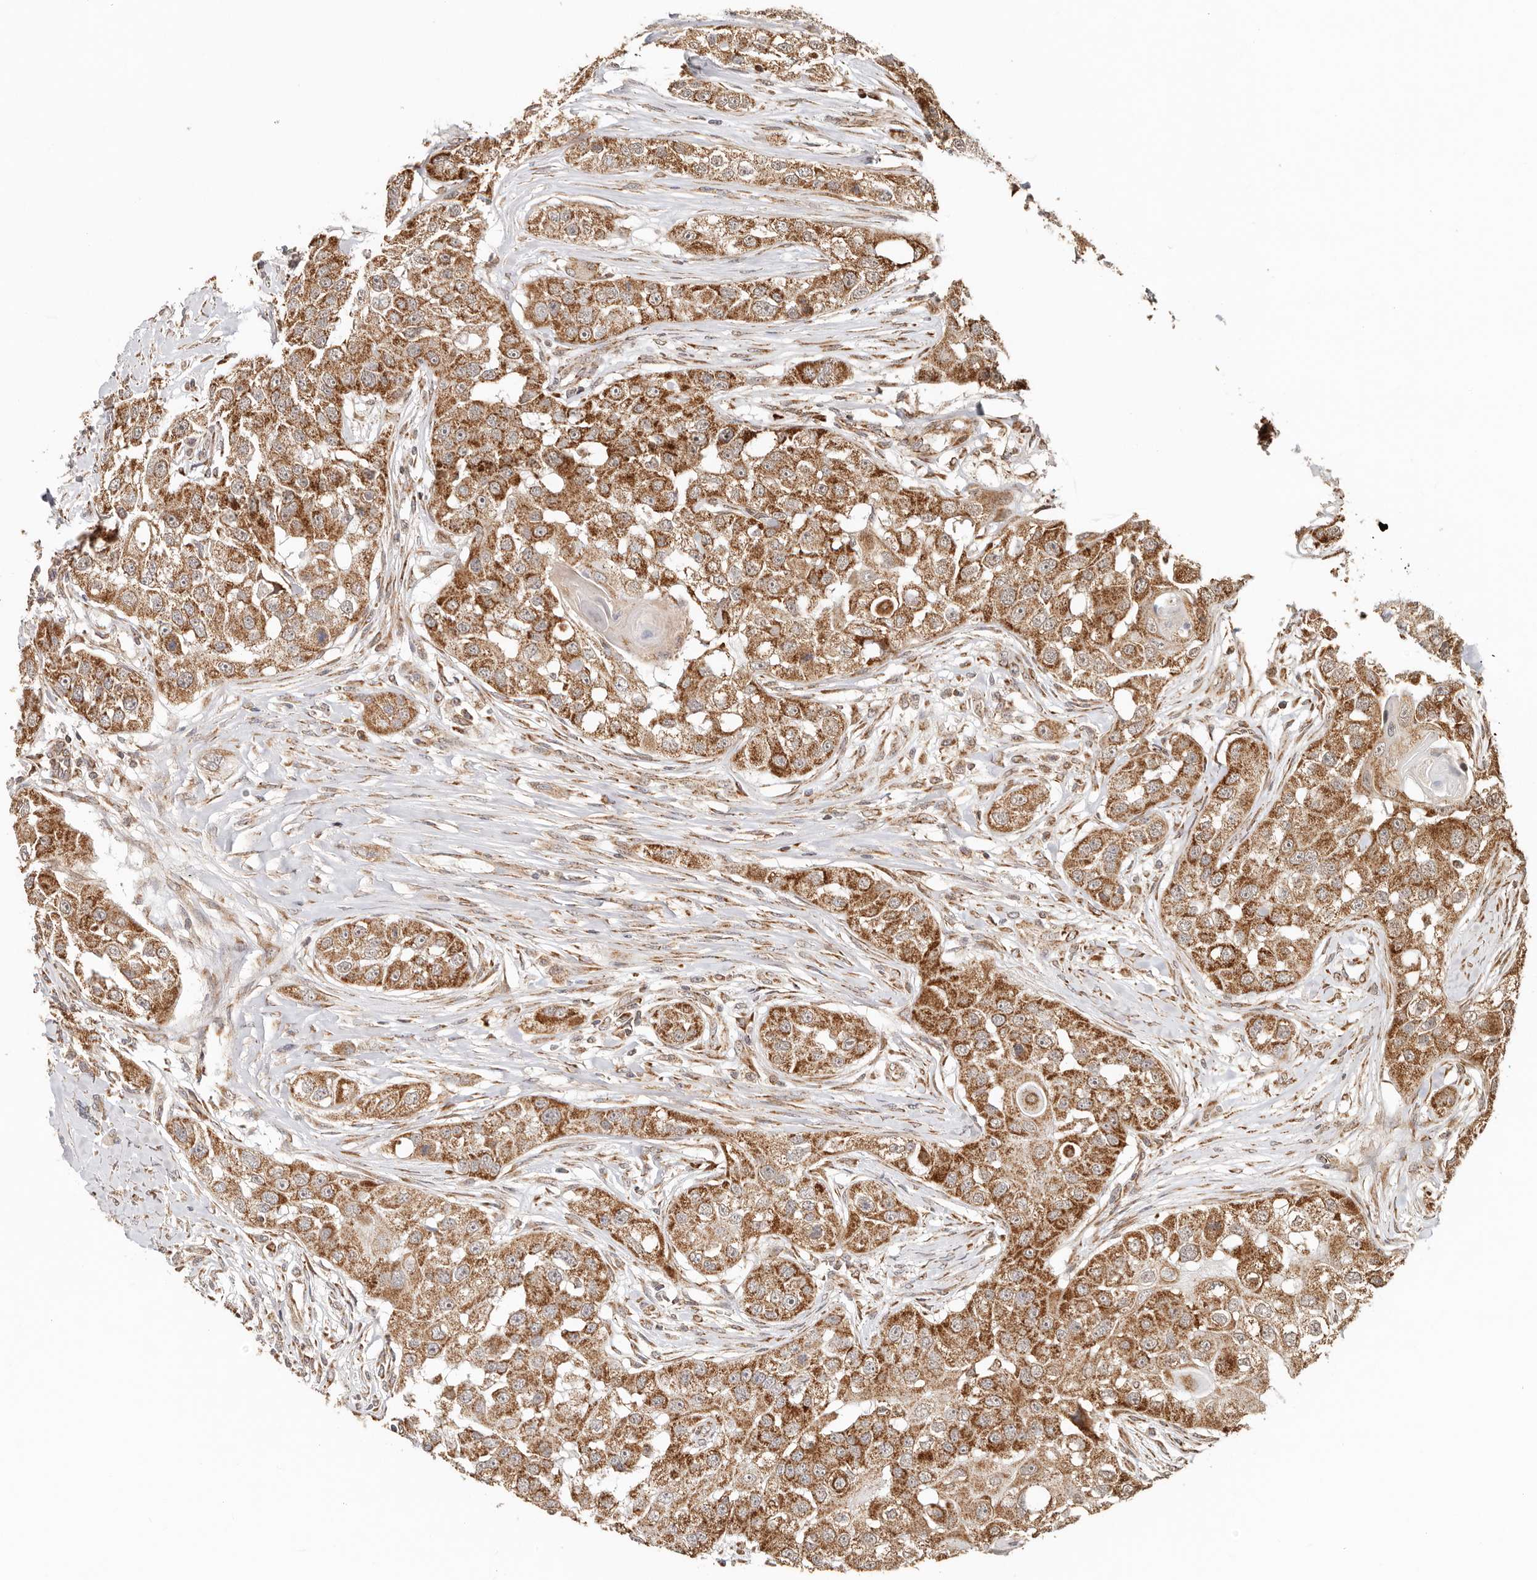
{"staining": {"intensity": "strong", "quantity": ">75%", "location": "cytoplasmic/membranous"}, "tissue": "head and neck cancer", "cell_type": "Tumor cells", "image_type": "cancer", "snomed": [{"axis": "morphology", "description": "Normal tissue, NOS"}, {"axis": "morphology", "description": "Squamous cell carcinoma, NOS"}, {"axis": "topography", "description": "Skeletal muscle"}, {"axis": "topography", "description": "Head-Neck"}], "caption": "Immunohistochemistry (IHC) staining of squamous cell carcinoma (head and neck), which displays high levels of strong cytoplasmic/membranous expression in approximately >75% of tumor cells indicating strong cytoplasmic/membranous protein expression. The staining was performed using DAB (brown) for protein detection and nuclei were counterstained in hematoxylin (blue).", "gene": "NDUFB11", "patient": {"sex": "male", "age": 51}}